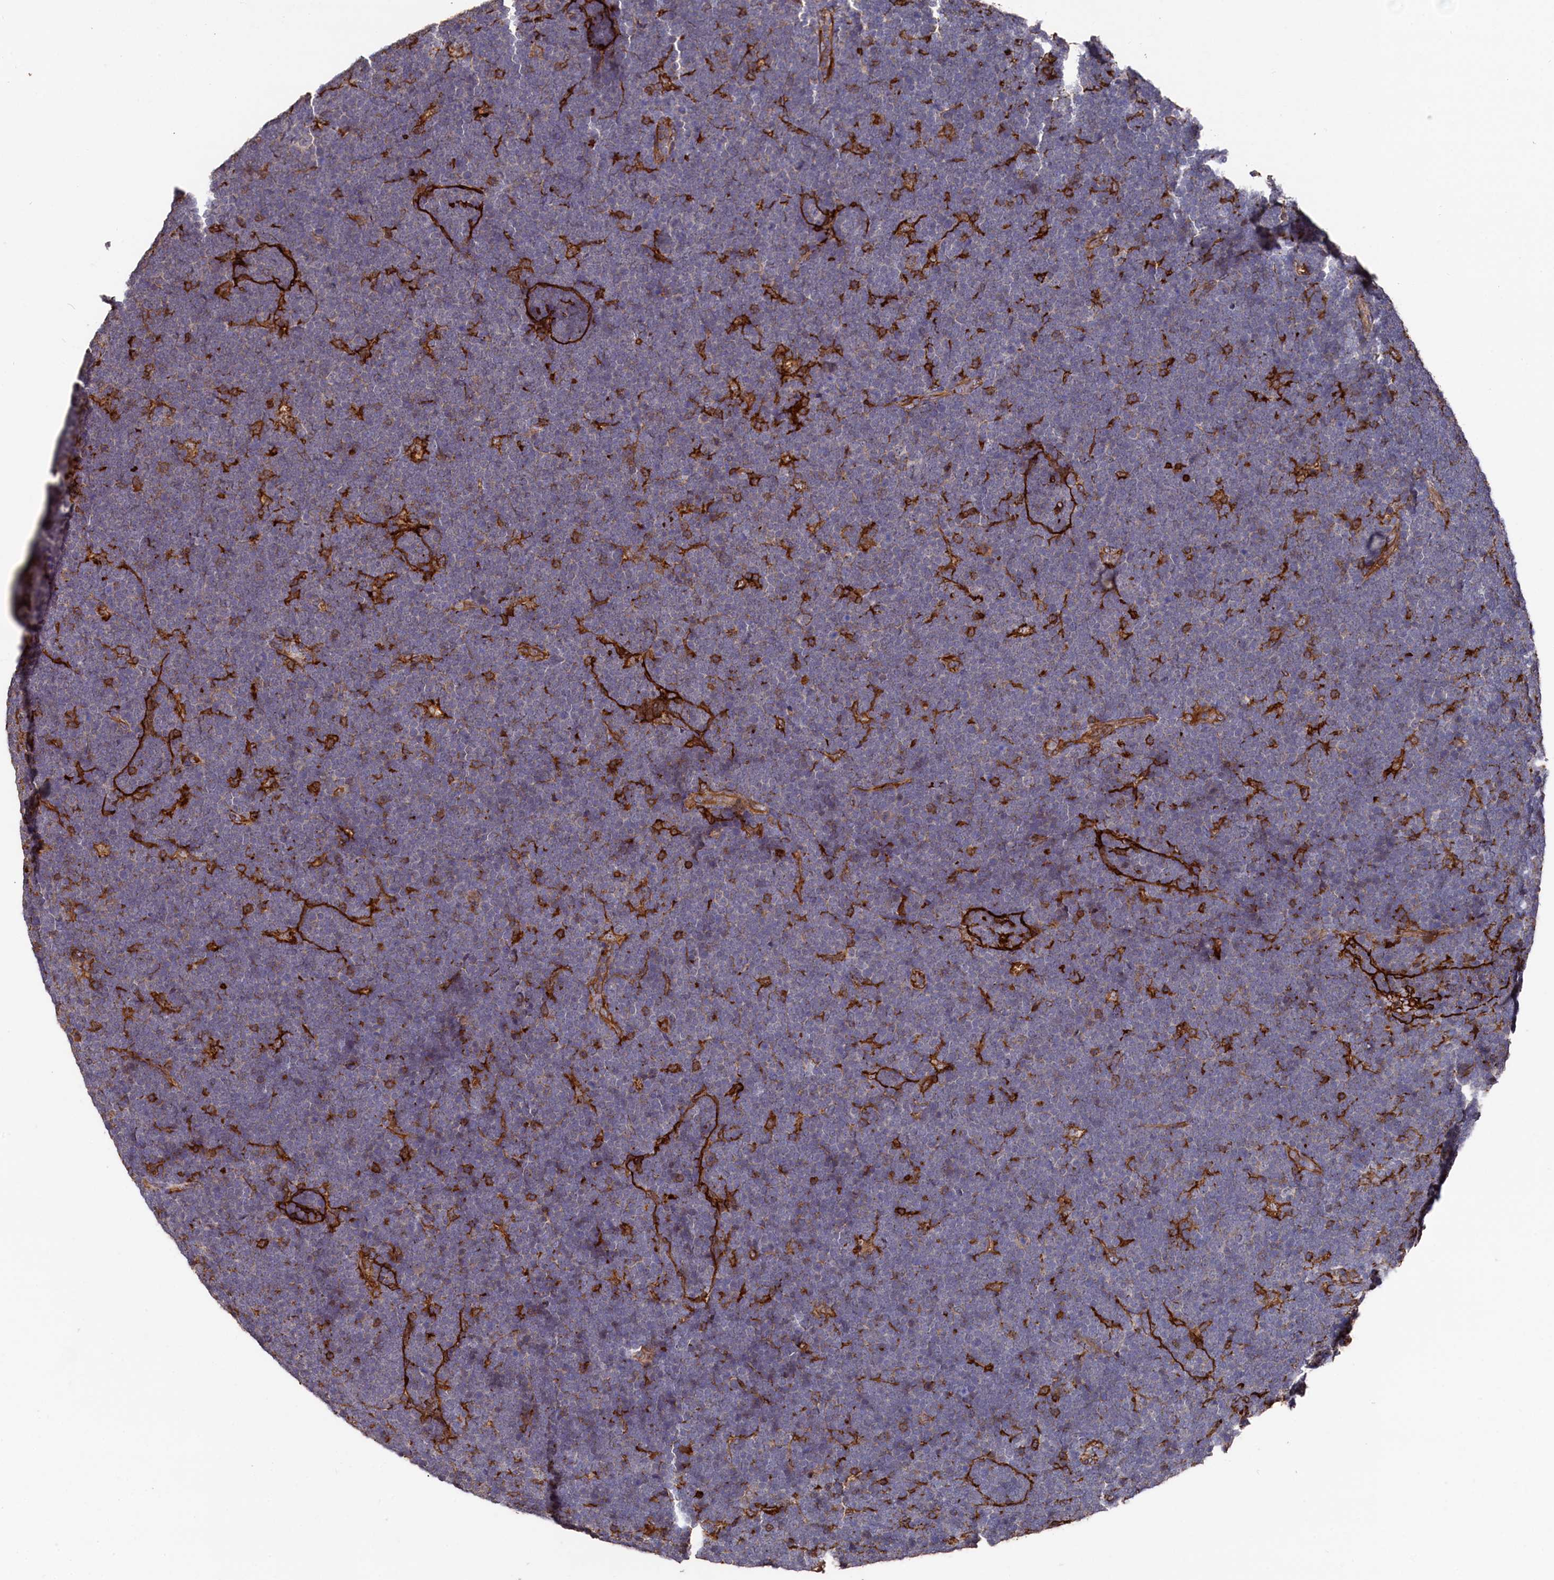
{"staining": {"intensity": "negative", "quantity": "none", "location": "none"}, "tissue": "lymphoma", "cell_type": "Tumor cells", "image_type": "cancer", "snomed": [{"axis": "morphology", "description": "Malignant lymphoma, non-Hodgkin's type, High grade"}, {"axis": "topography", "description": "Lymph node"}], "caption": "A high-resolution histopathology image shows immunohistochemistry (IHC) staining of high-grade malignant lymphoma, non-Hodgkin's type, which shows no significant positivity in tumor cells.", "gene": "PLEKHO2", "patient": {"sex": "male", "age": 13}}